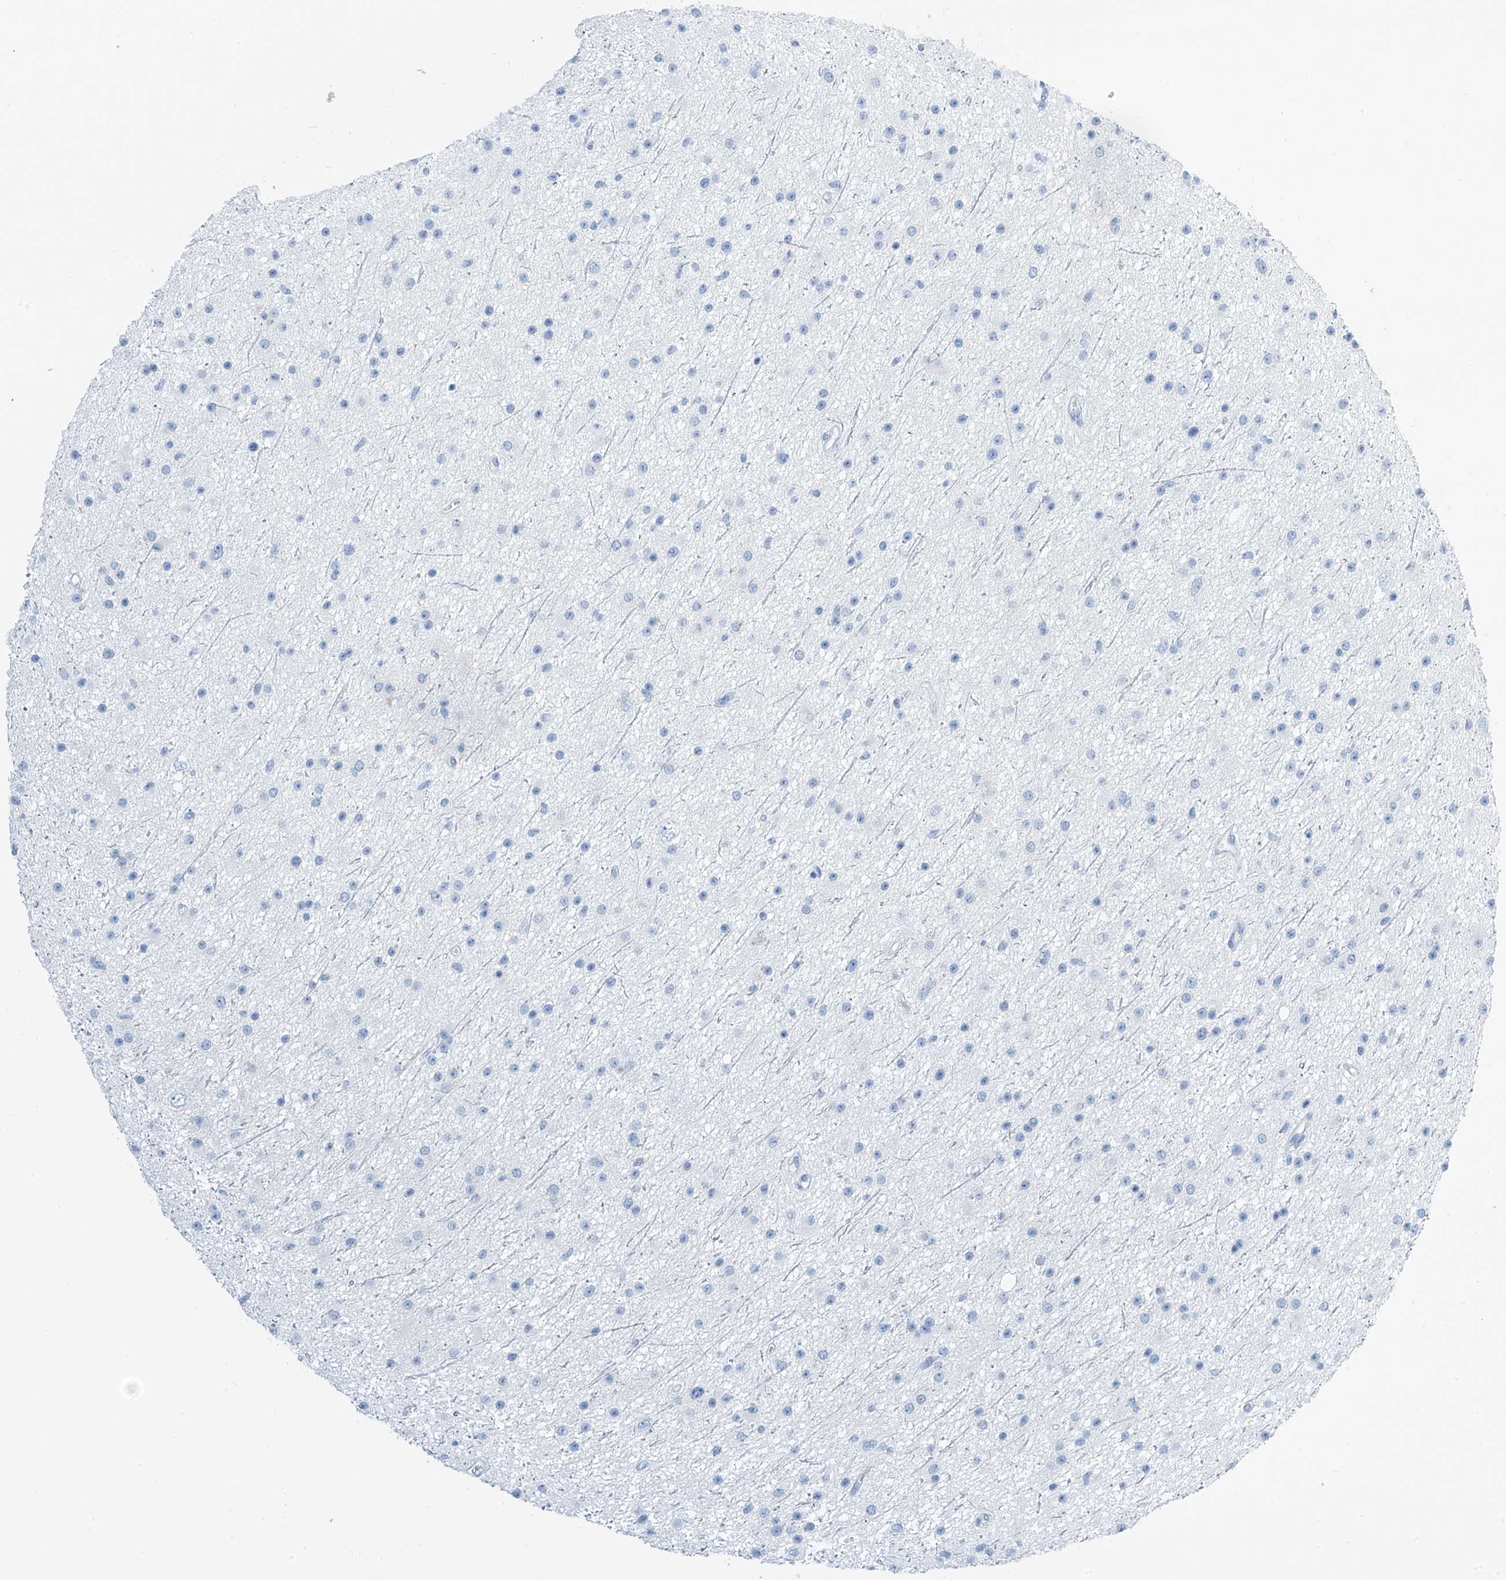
{"staining": {"intensity": "negative", "quantity": "none", "location": "none"}, "tissue": "glioma", "cell_type": "Tumor cells", "image_type": "cancer", "snomed": [{"axis": "morphology", "description": "Glioma, malignant, Low grade"}, {"axis": "topography", "description": "Cerebral cortex"}], "caption": "An image of human low-grade glioma (malignant) is negative for staining in tumor cells.", "gene": "SGO2", "patient": {"sex": "female", "age": 39}}